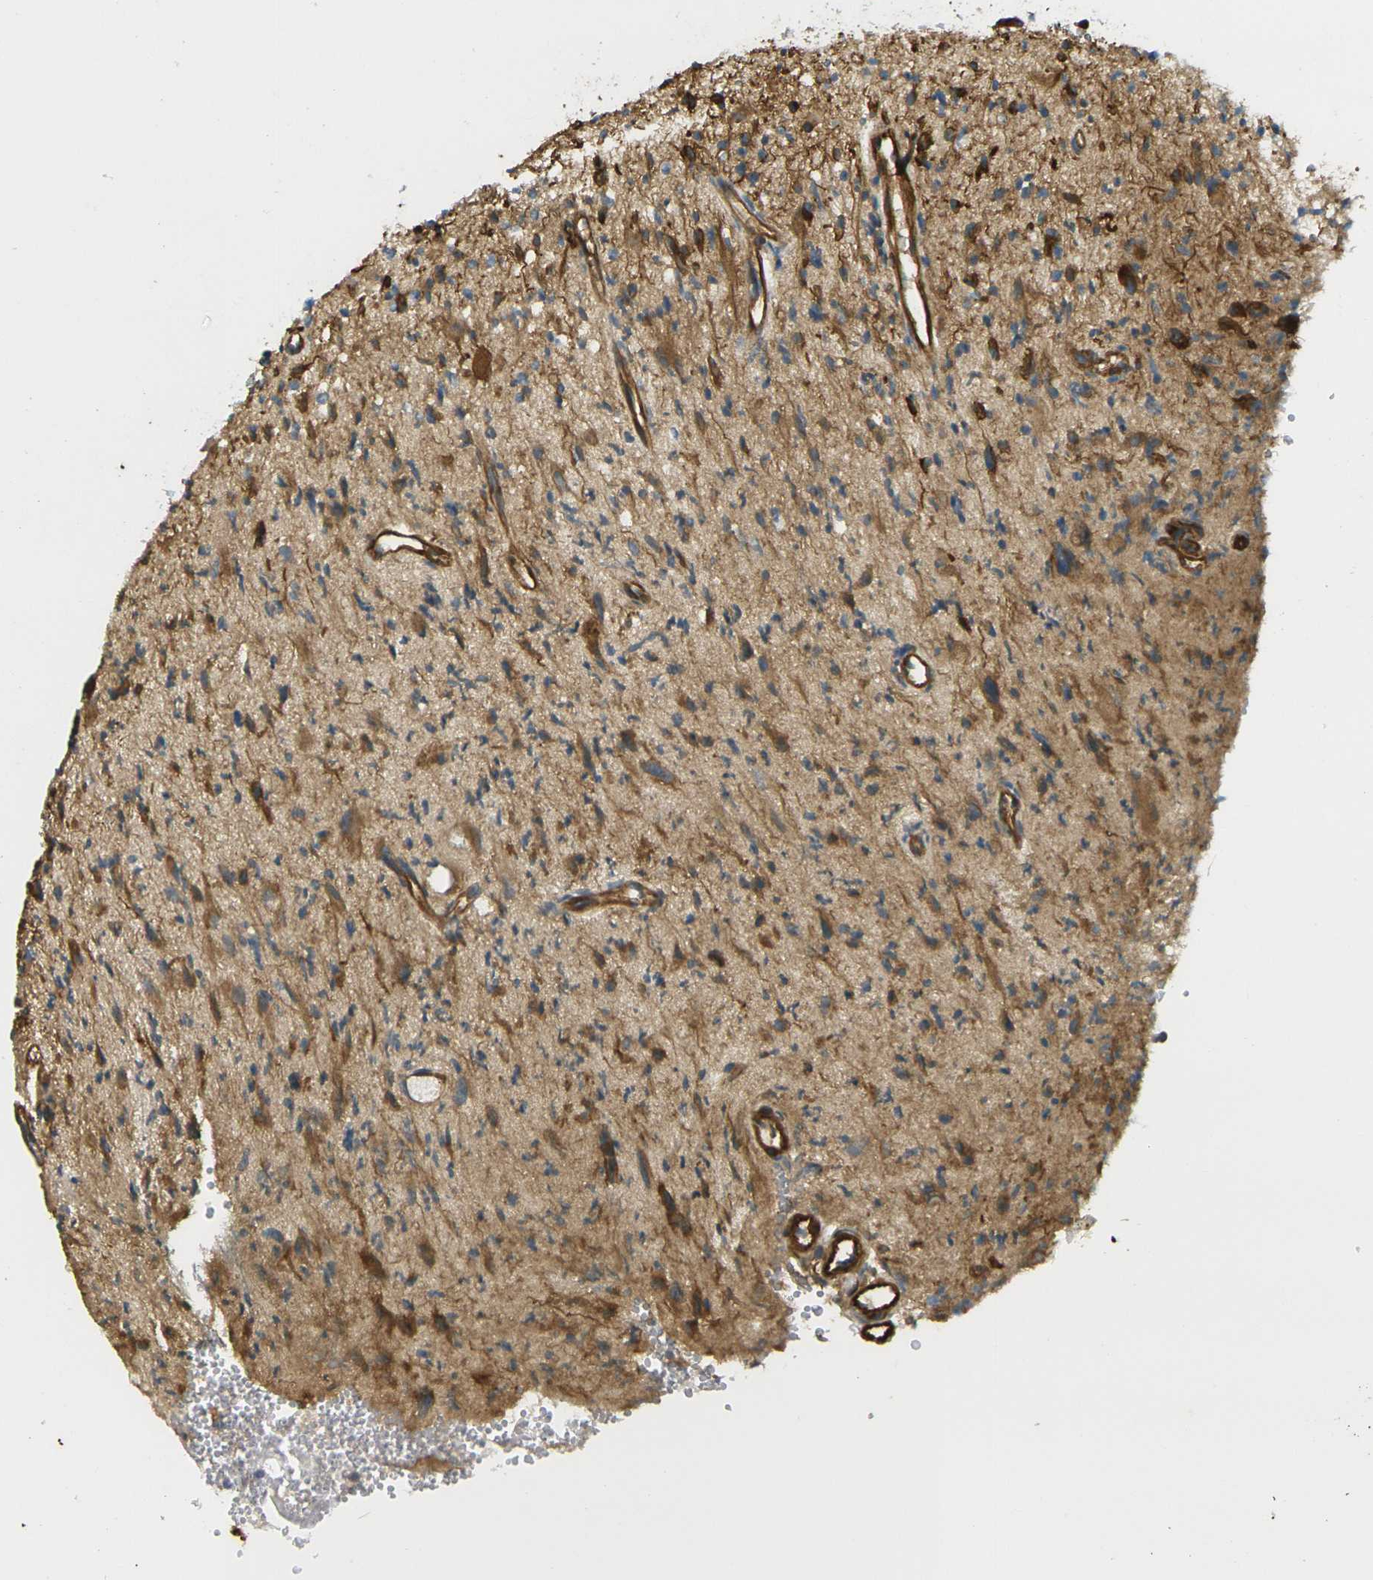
{"staining": {"intensity": "strong", "quantity": "<25%", "location": "cytoplasmic/membranous"}, "tissue": "glioma", "cell_type": "Tumor cells", "image_type": "cancer", "snomed": [{"axis": "morphology", "description": "Glioma, malignant, High grade"}, {"axis": "topography", "description": "Brain"}], "caption": "Protein expression analysis of glioma shows strong cytoplasmic/membranous expression in about <25% of tumor cells.", "gene": "CYTH3", "patient": {"sex": "male", "age": 48}}